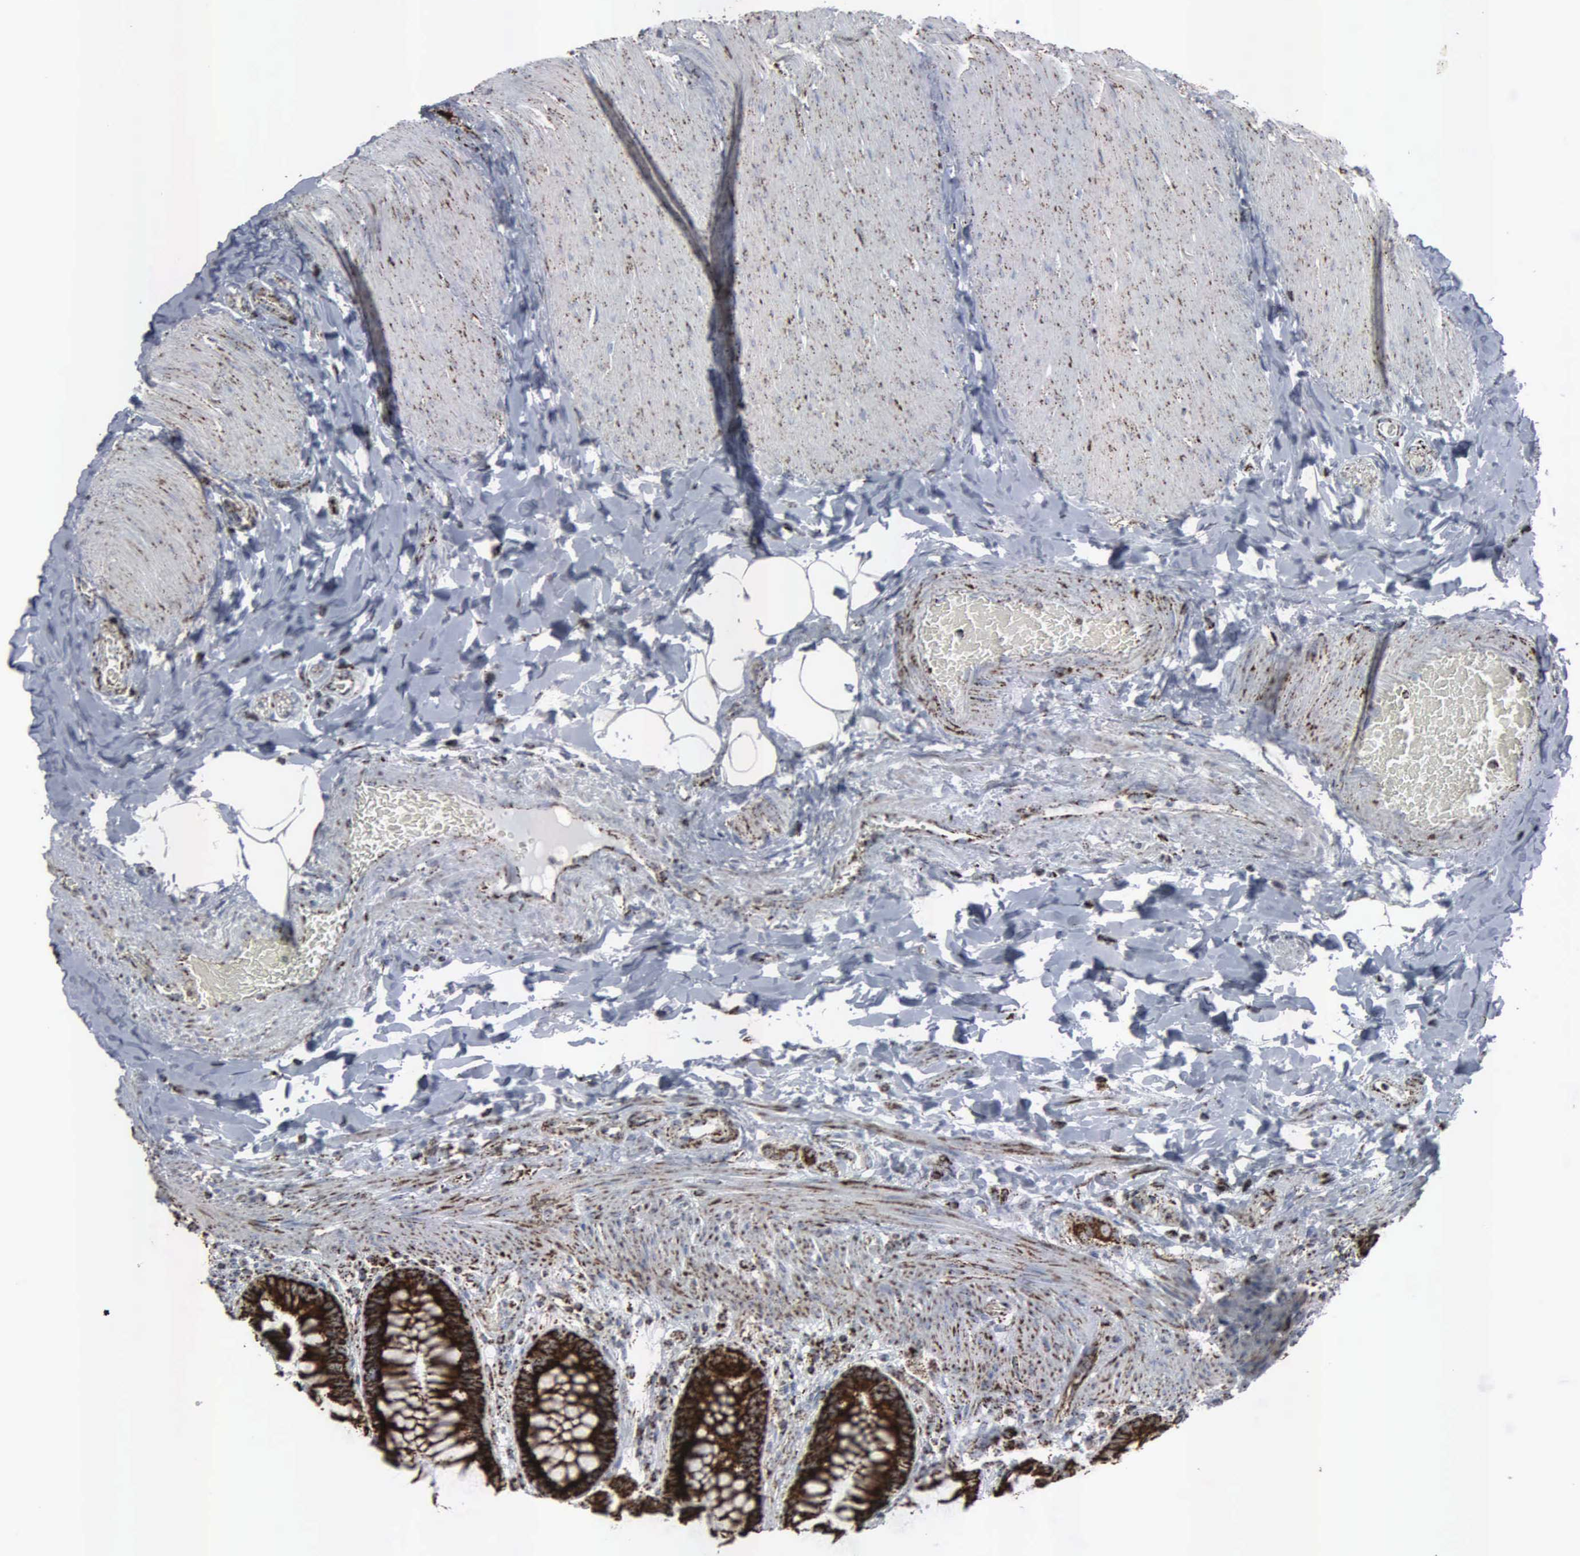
{"staining": {"intensity": "strong", "quantity": ">75%", "location": "cytoplasmic/membranous"}, "tissue": "rectum", "cell_type": "Glandular cells", "image_type": "normal", "snomed": [{"axis": "morphology", "description": "Normal tissue, NOS"}, {"axis": "topography", "description": "Rectum"}], "caption": "Immunohistochemistry (IHC) of unremarkable human rectum exhibits high levels of strong cytoplasmic/membranous staining in approximately >75% of glandular cells.", "gene": "HSPA9", "patient": {"sex": "female", "age": 46}}